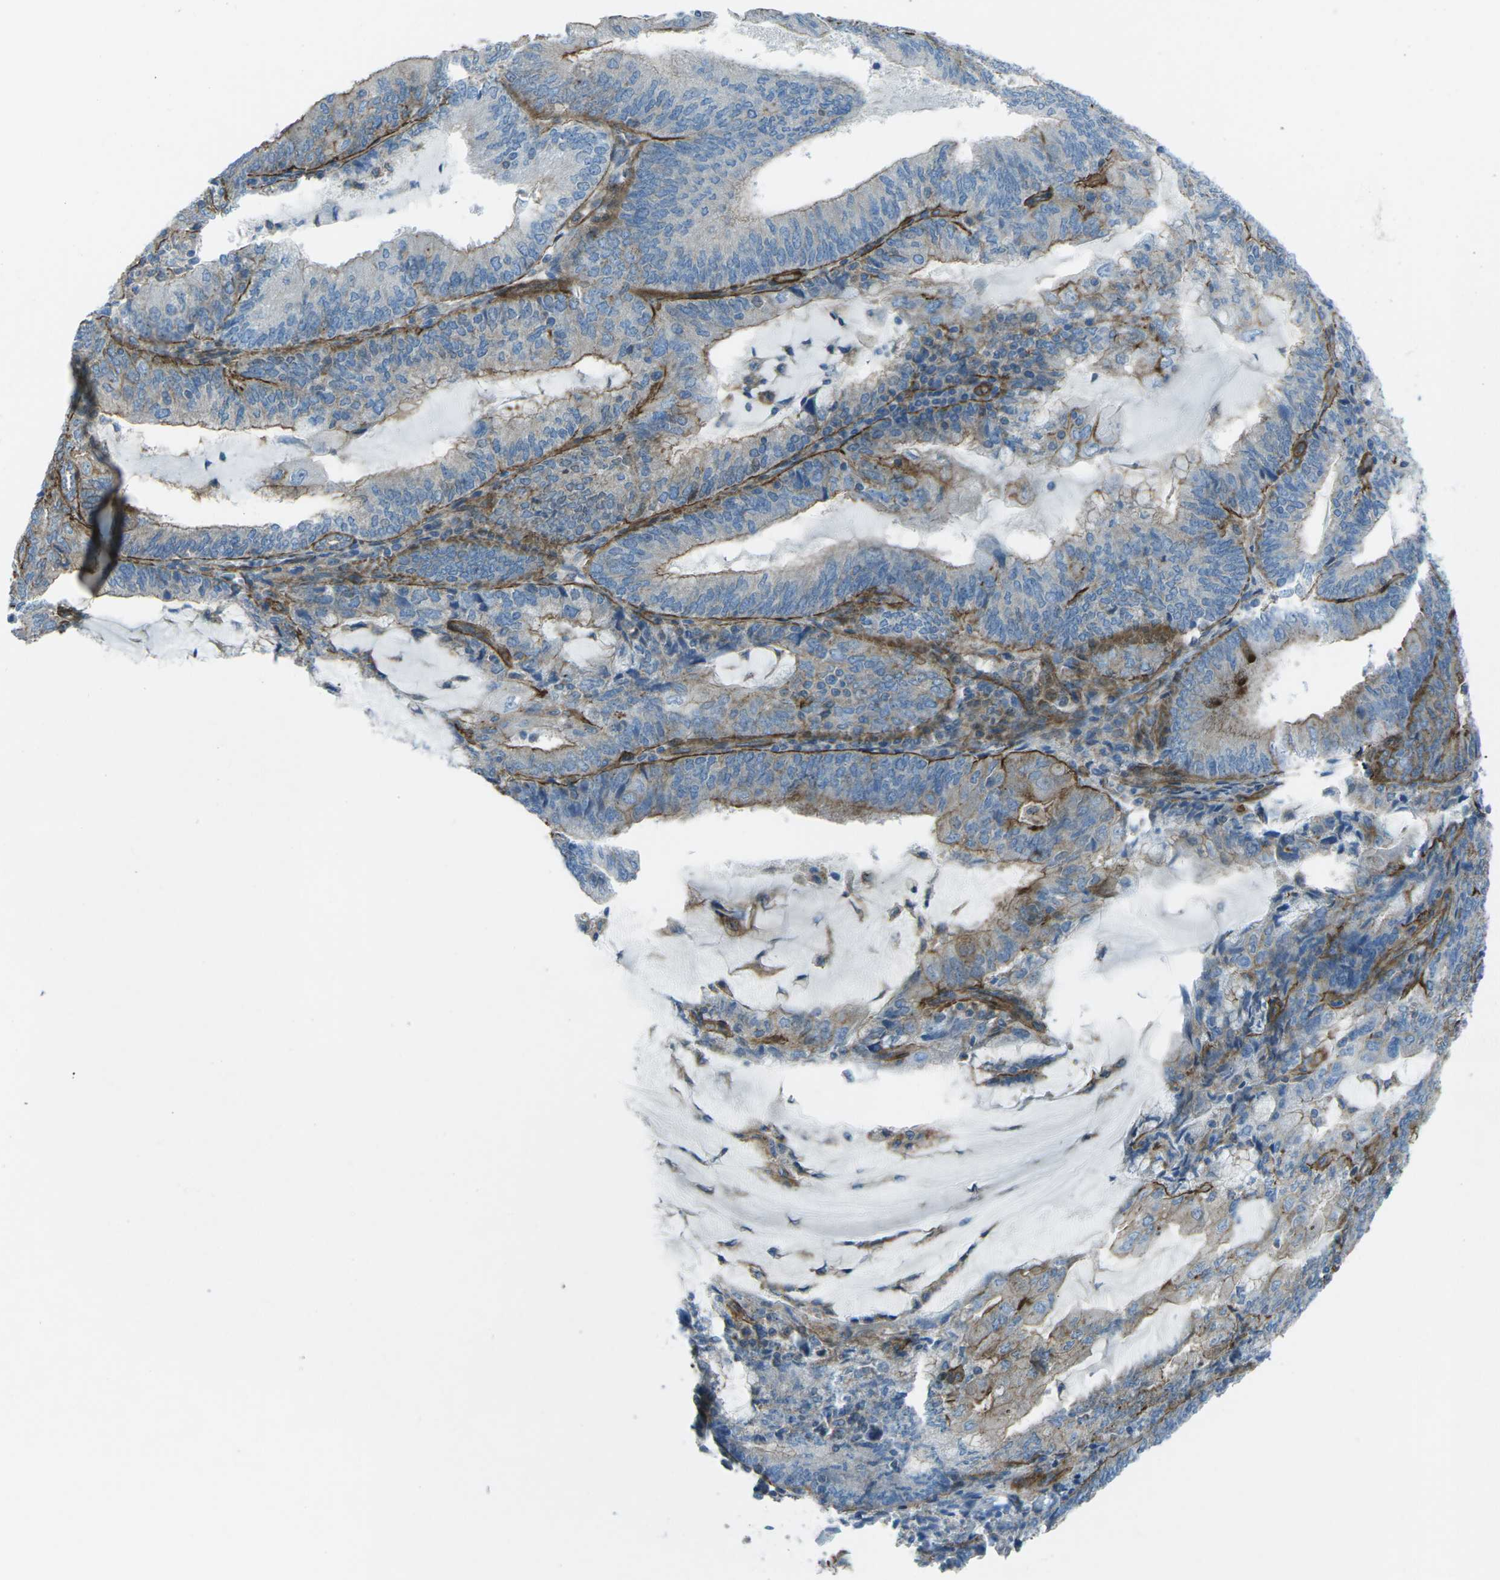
{"staining": {"intensity": "negative", "quantity": "none", "location": "none"}, "tissue": "endometrial cancer", "cell_type": "Tumor cells", "image_type": "cancer", "snomed": [{"axis": "morphology", "description": "Adenocarcinoma, NOS"}, {"axis": "topography", "description": "Endometrium"}], "caption": "Endometrial cancer stained for a protein using immunohistochemistry displays no expression tumor cells.", "gene": "UTRN", "patient": {"sex": "female", "age": 81}}